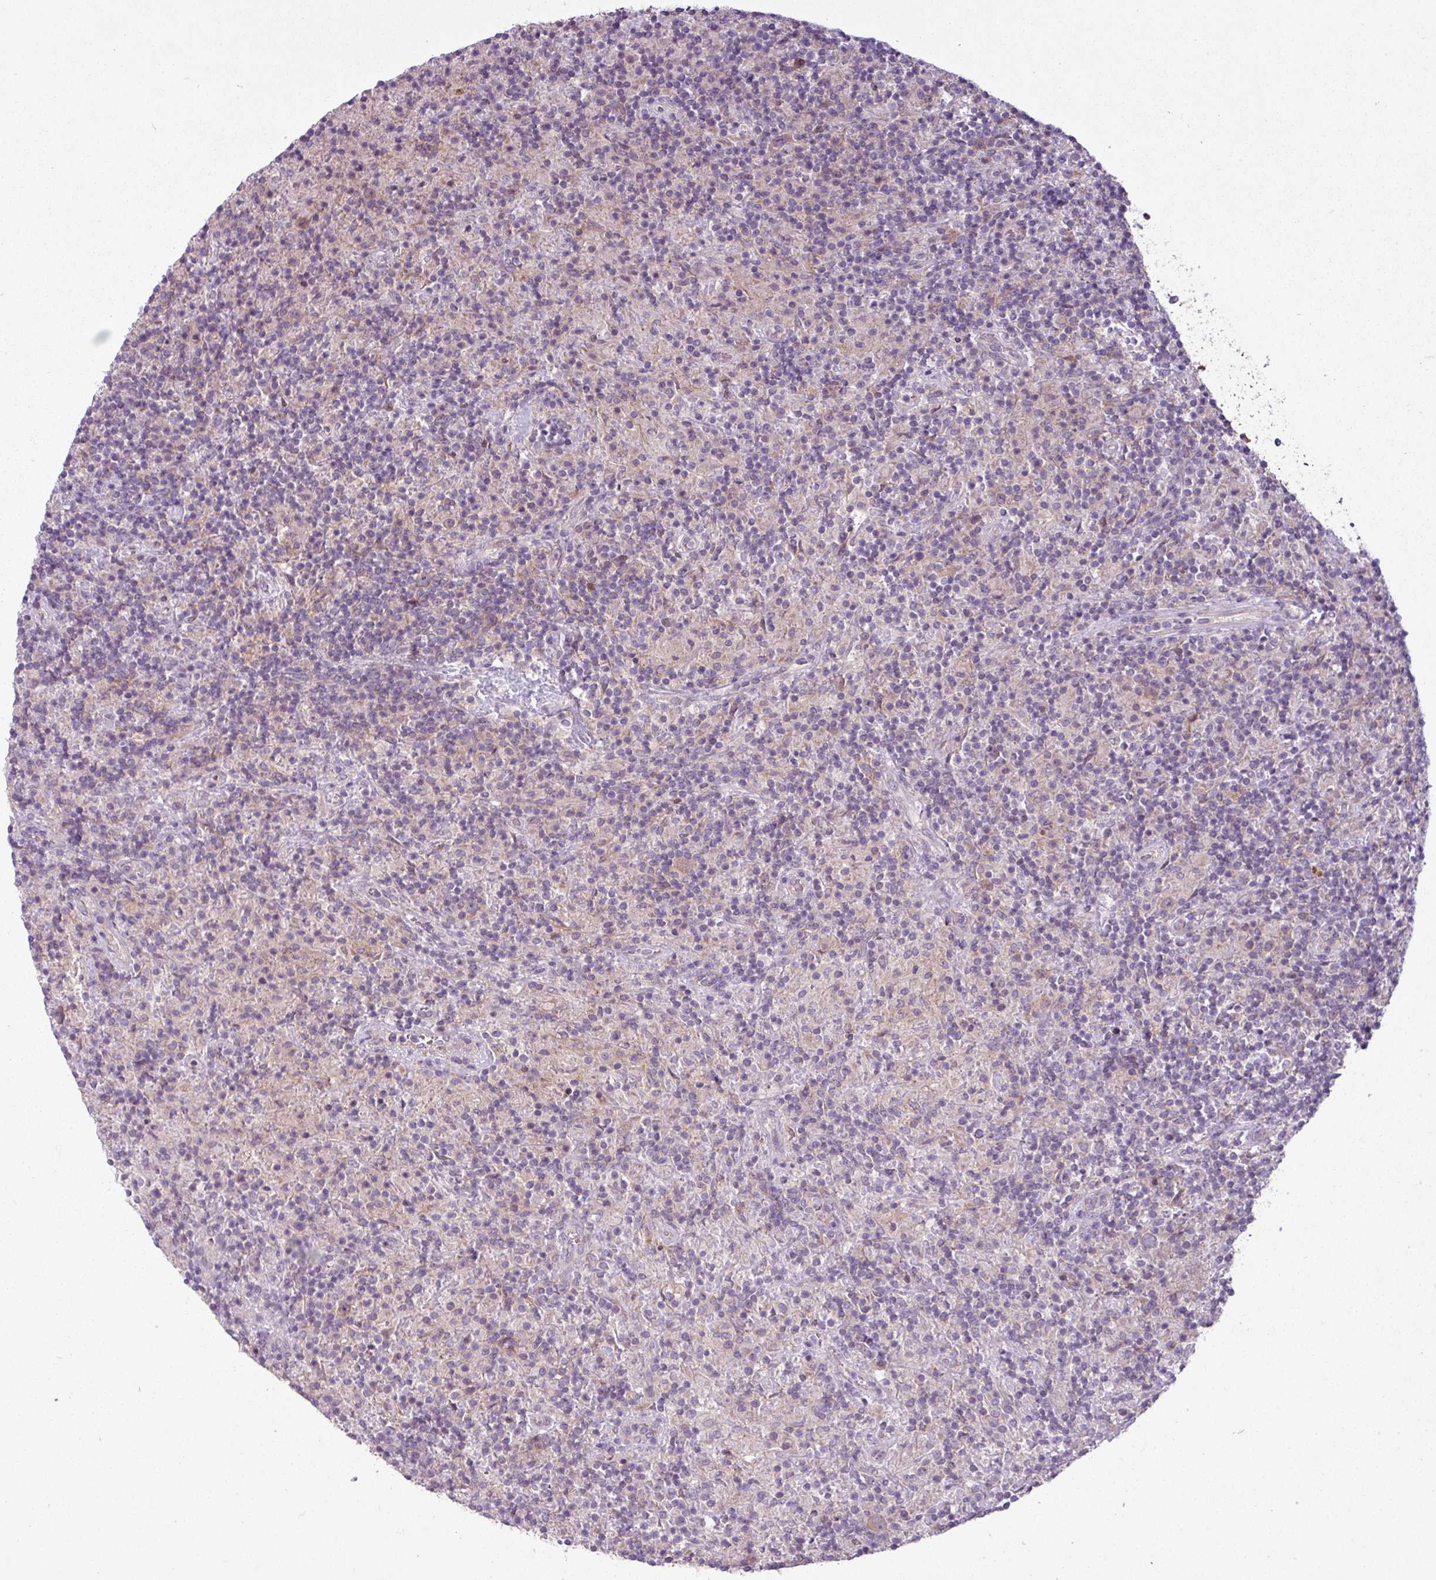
{"staining": {"intensity": "weak", "quantity": "<25%", "location": "cytoplasmic/membranous"}, "tissue": "lymphoma", "cell_type": "Tumor cells", "image_type": "cancer", "snomed": [{"axis": "morphology", "description": "Hodgkin's disease, NOS"}, {"axis": "topography", "description": "Lymph node"}], "caption": "Immunohistochemistry (IHC) image of neoplastic tissue: human Hodgkin's disease stained with DAB (3,3'-diaminobenzidine) shows no significant protein expression in tumor cells.", "gene": "CAMK2B", "patient": {"sex": "male", "age": 70}}